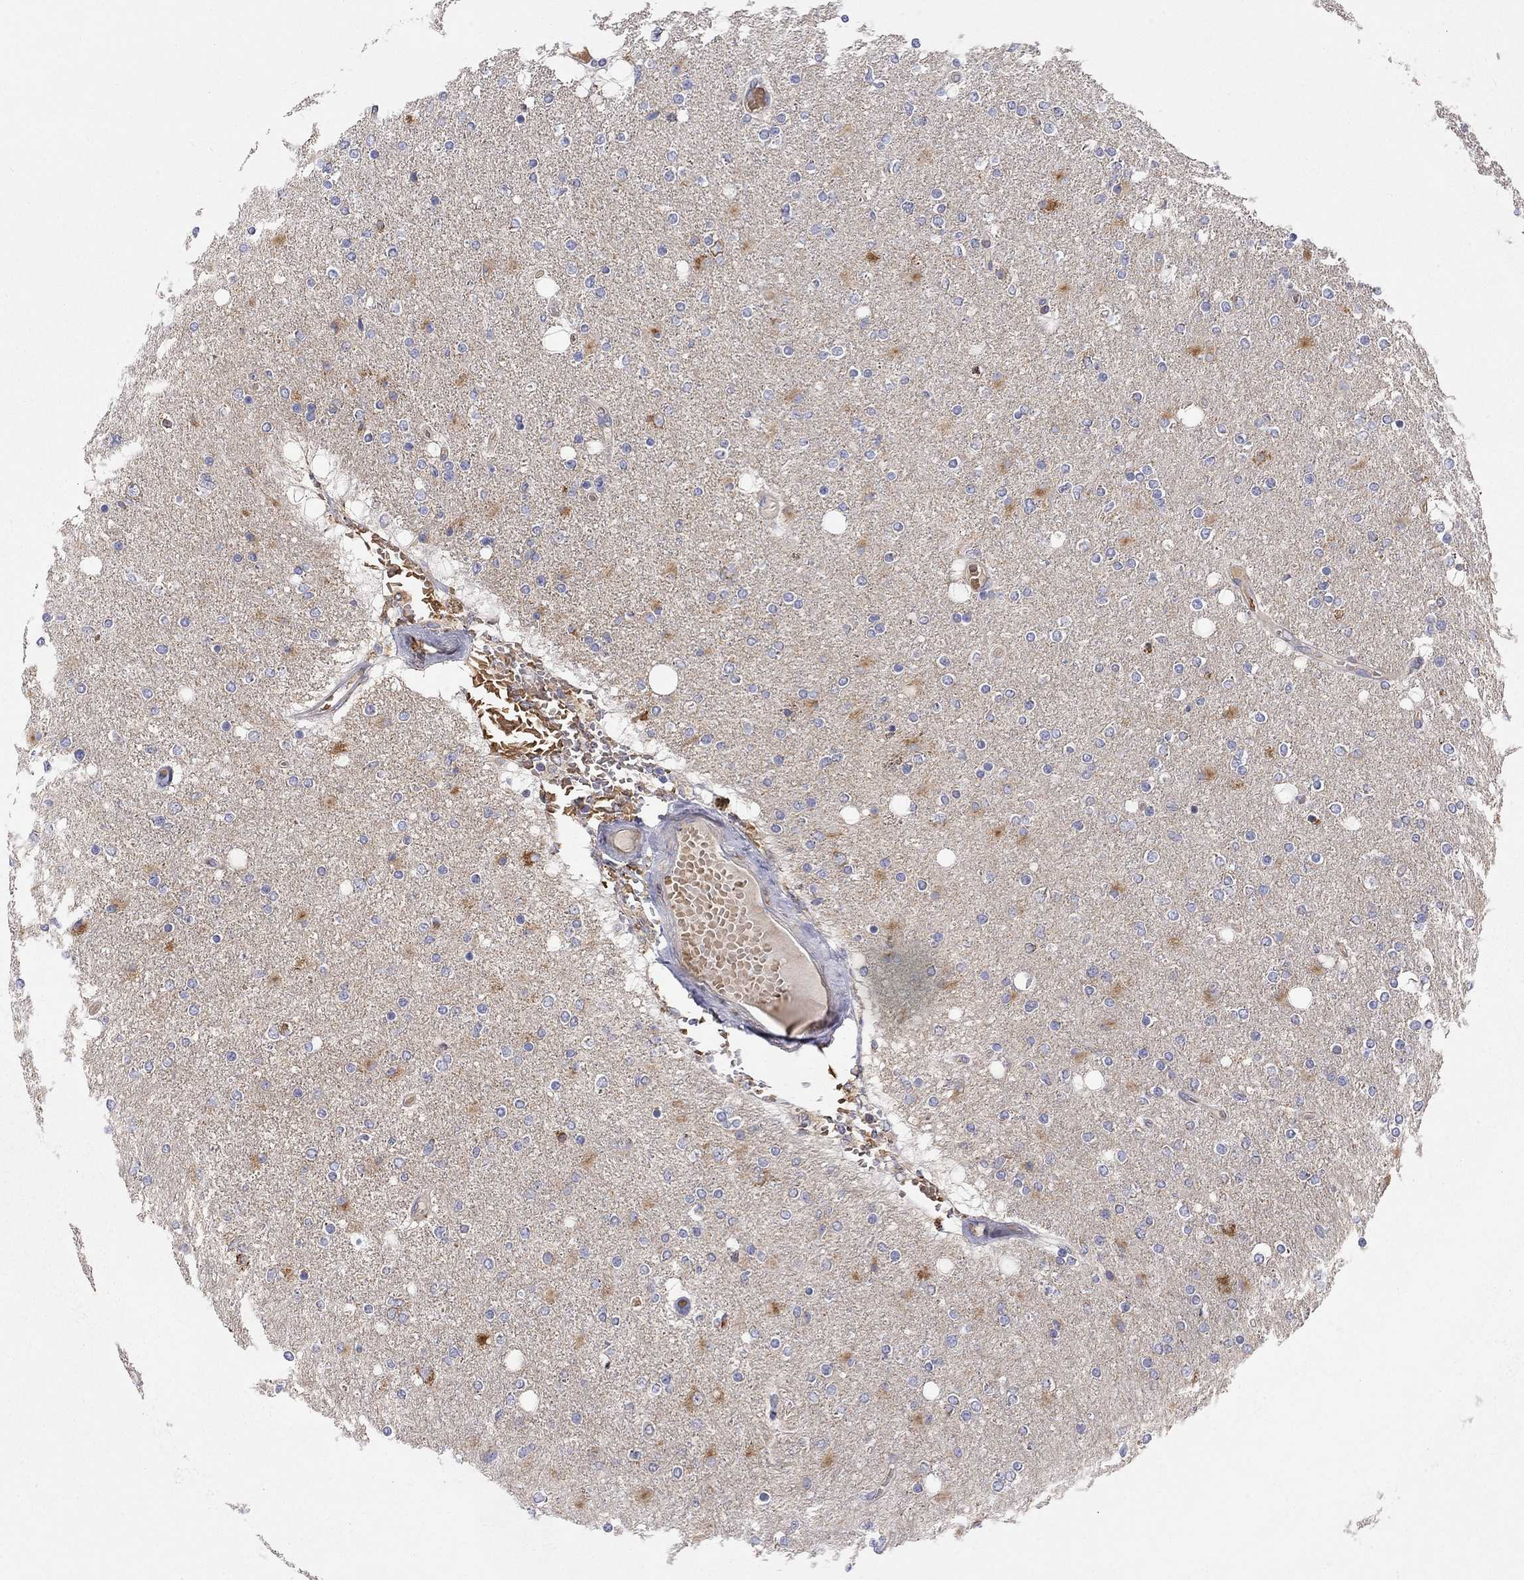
{"staining": {"intensity": "negative", "quantity": "none", "location": "none"}, "tissue": "glioma", "cell_type": "Tumor cells", "image_type": "cancer", "snomed": [{"axis": "morphology", "description": "Glioma, malignant, High grade"}, {"axis": "topography", "description": "Cerebral cortex"}], "caption": "The IHC image has no significant expression in tumor cells of glioma tissue. Nuclei are stained in blue.", "gene": "CASTOR1", "patient": {"sex": "male", "age": 70}}